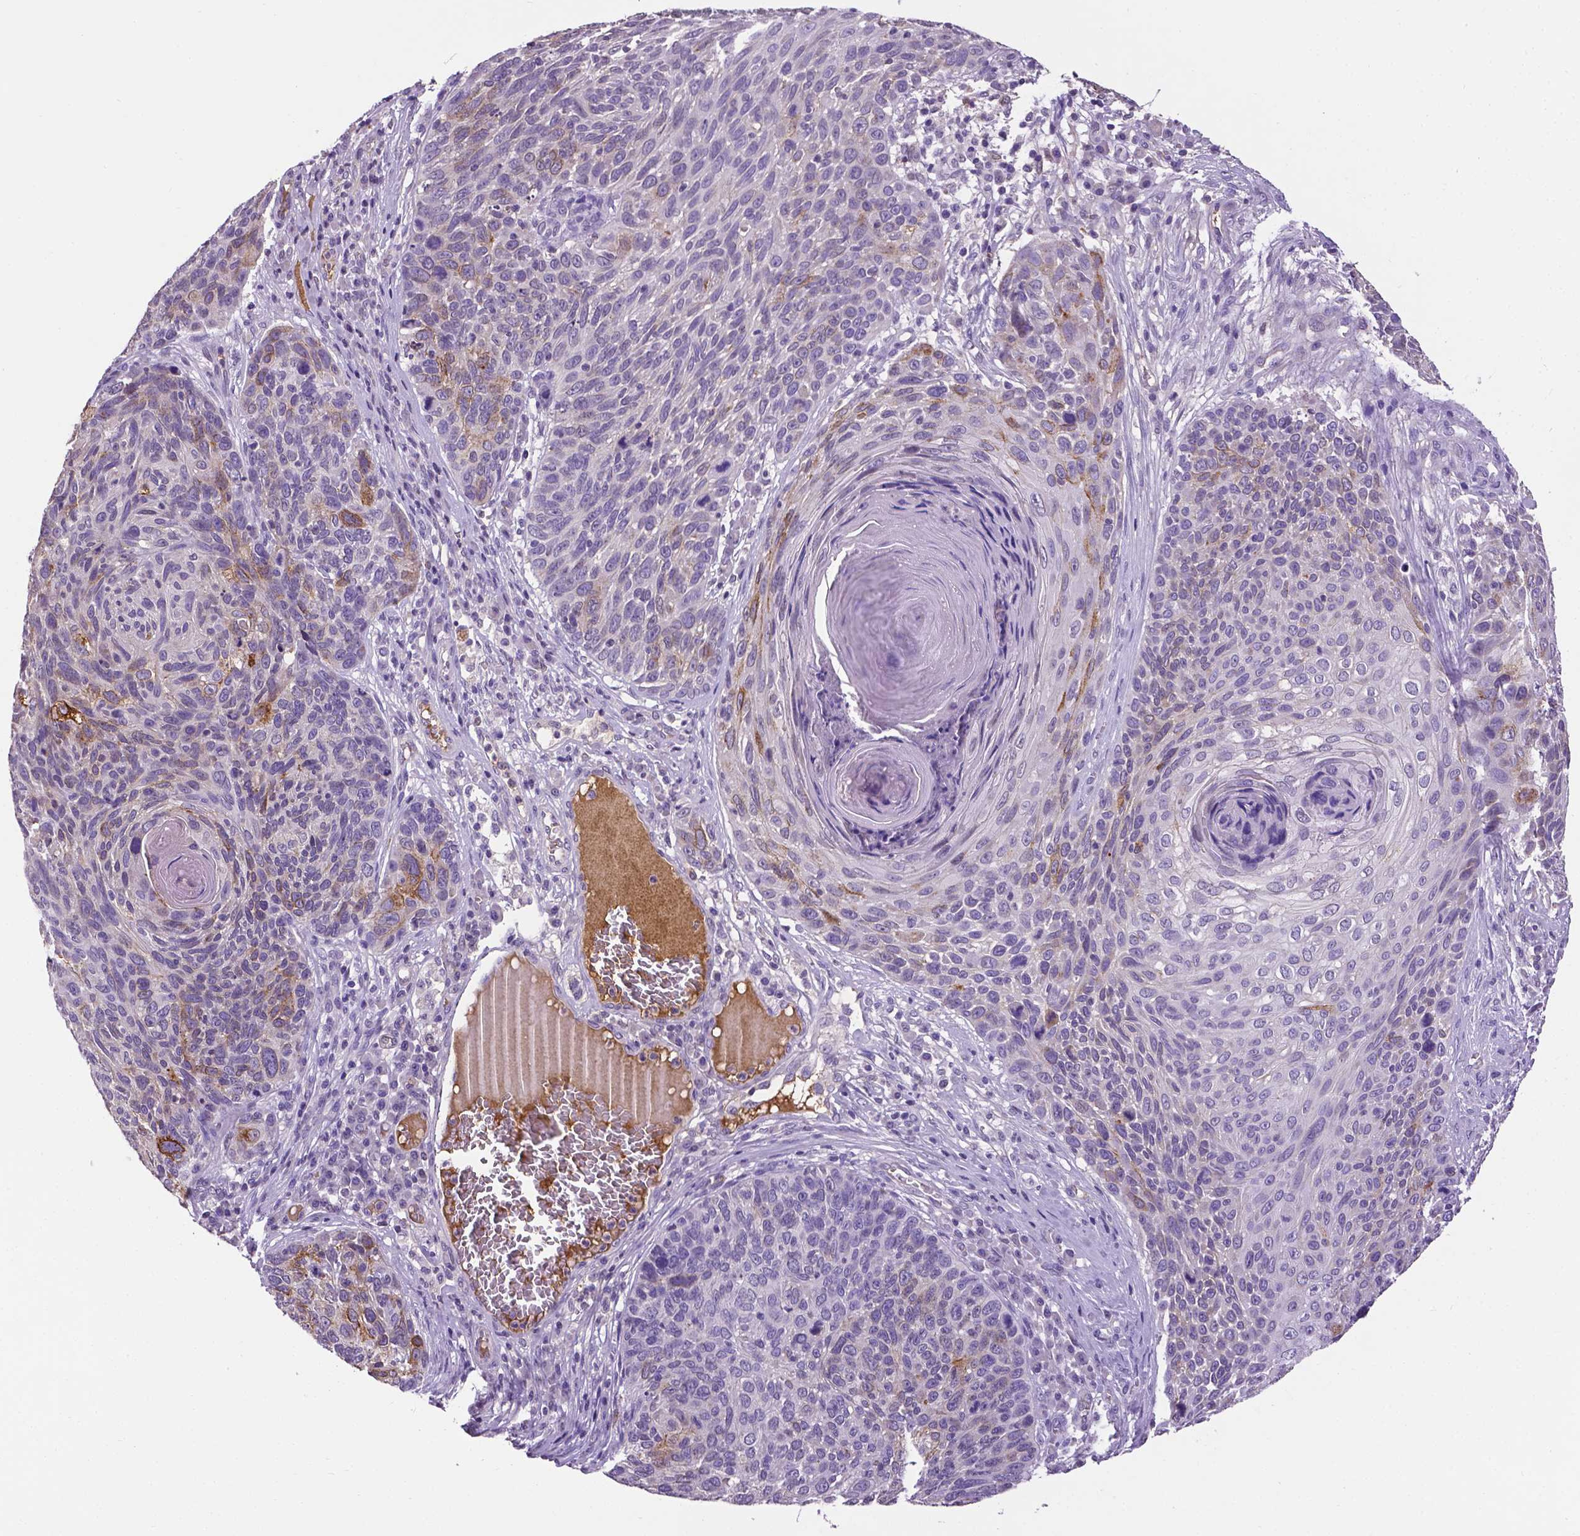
{"staining": {"intensity": "negative", "quantity": "none", "location": "none"}, "tissue": "skin cancer", "cell_type": "Tumor cells", "image_type": "cancer", "snomed": [{"axis": "morphology", "description": "Squamous cell carcinoma, NOS"}, {"axis": "topography", "description": "Skin"}], "caption": "DAB immunohistochemical staining of human skin cancer (squamous cell carcinoma) shows no significant staining in tumor cells.", "gene": "APOE", "patient": {"sex": "male", "age": 92}}